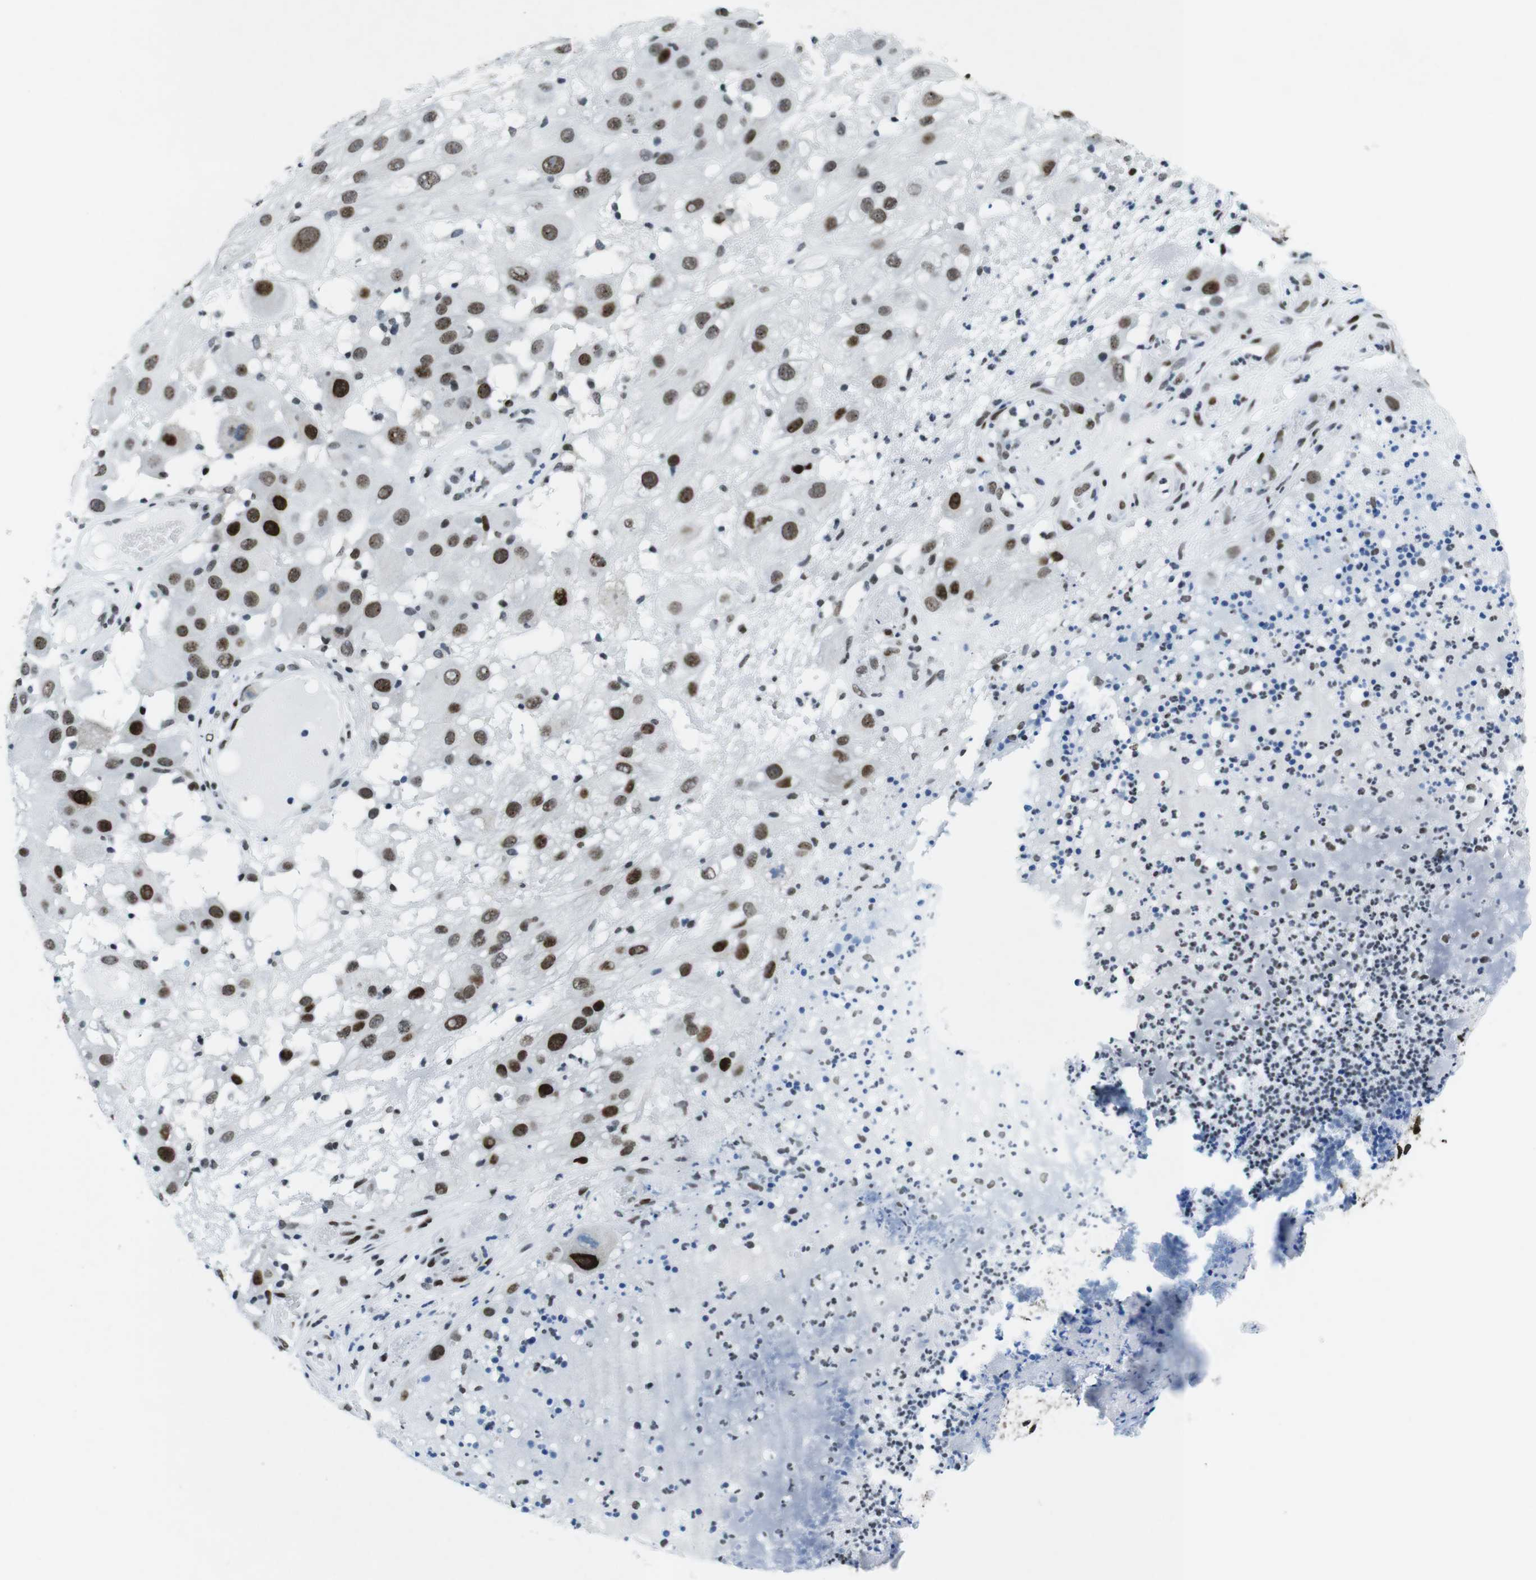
{"staining": {"intensity": "strong", "quantity": ">75%", "location": "nuclear"}, "tissue": "melanoma", "cell_type": "Tumor cells", "image_type": "cancer", "snomed": [{"axis": "morphology", "description": "Malignant melanoma, NOS"}, {"axis": "topography", "description": "Skin"}], "caption": "Protein analysis of malignant melanoma tissue shows strong nuclear expression in about >75% of tumor cells.", "gene": "CITED2", "patient": {"sex": "female", "age": 81}}